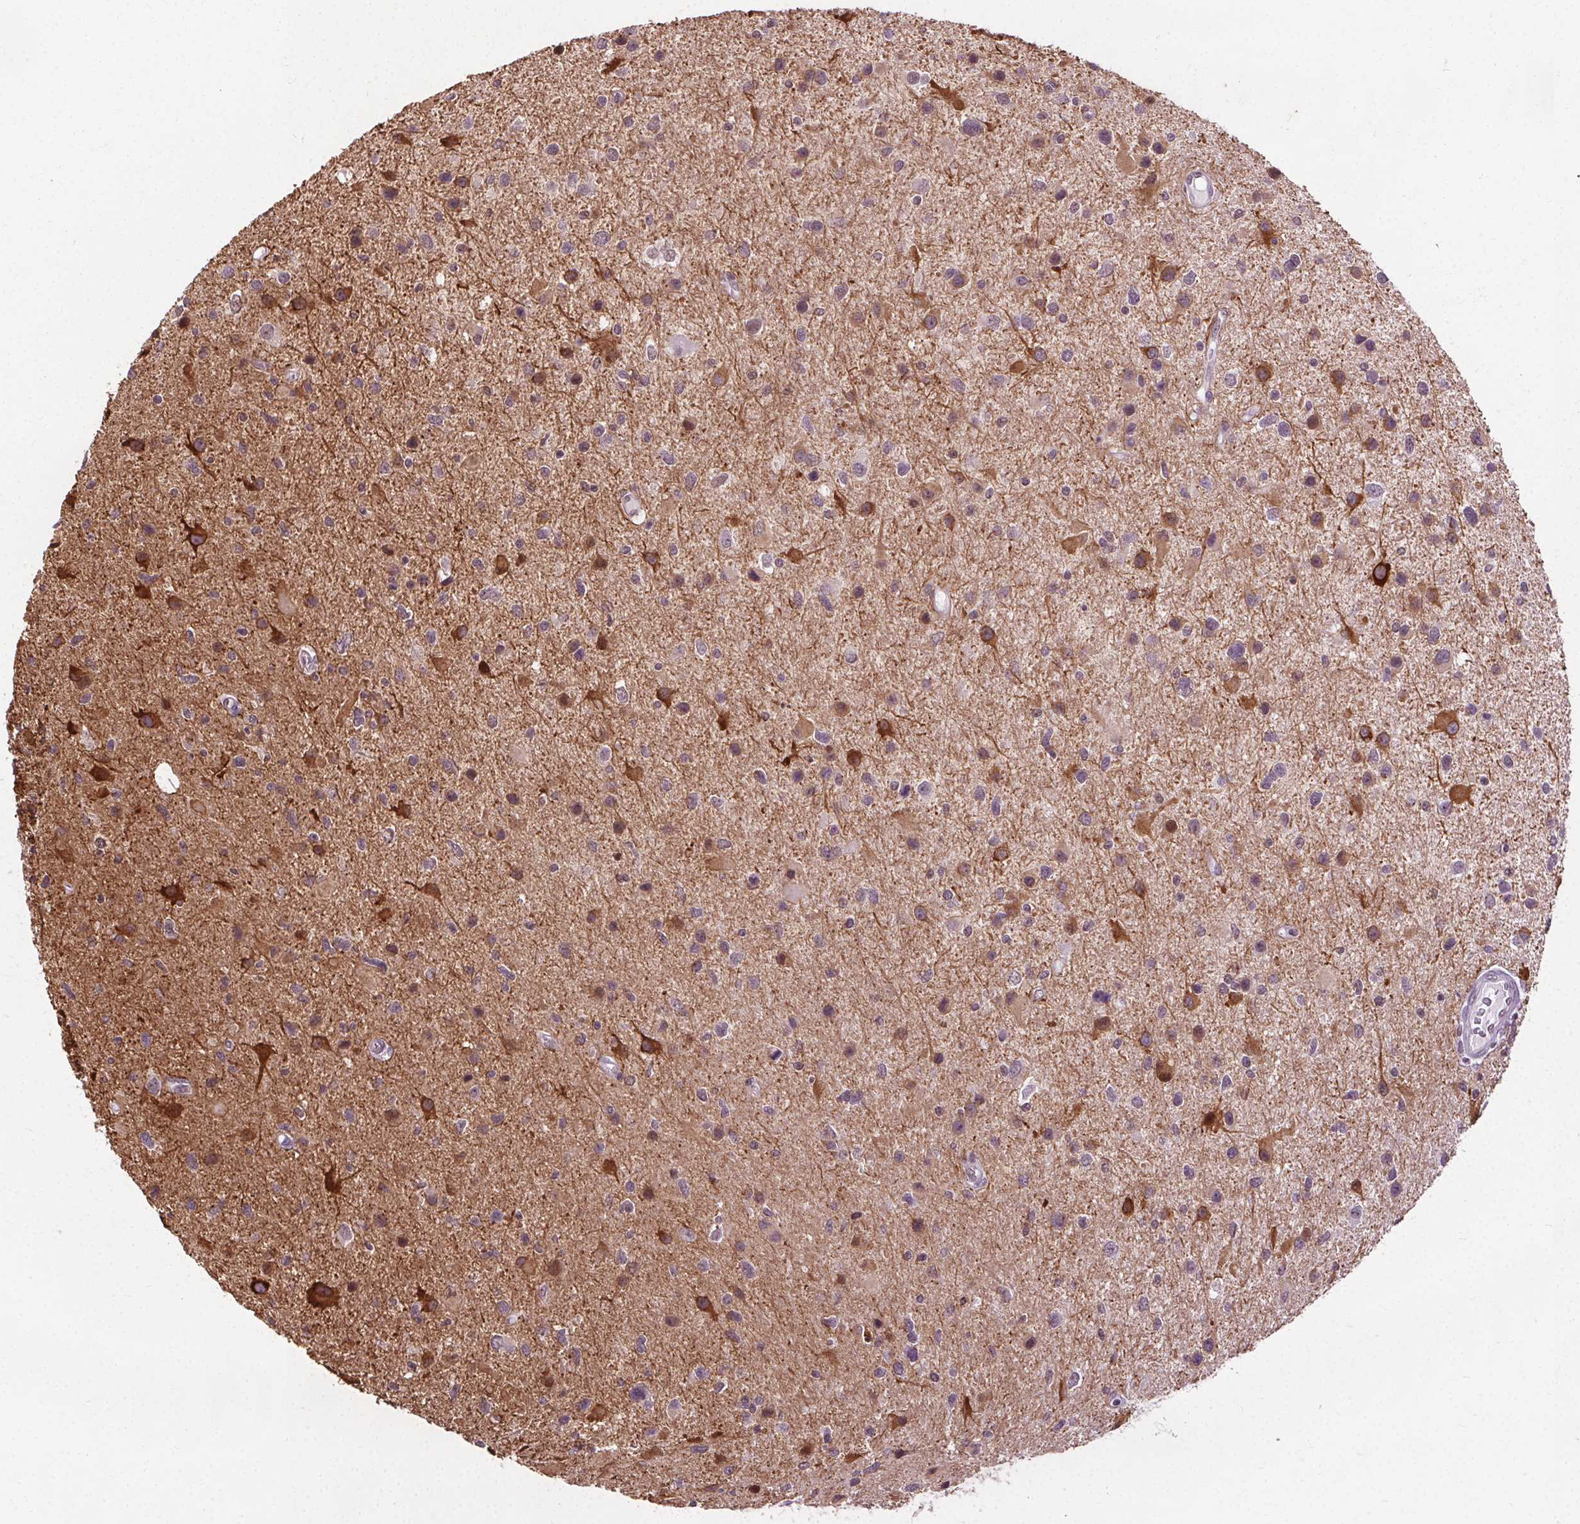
{"staining": {"intensity": "negative", "quantity": "none", "location": "none"}, "tissue": "glioma", "cell_type": "Tumor cells", "image_type": "cancer", "snomed": [{"axis": "morphology", "description": "Glioma, malignant, Low grade"}, {"axis": "topography", "description": "Brain"}], "caption": "Immunohistochemical staining of malignant glioma (low-grade) demonstrates no significant staining in tumor cells. (Brightfield microscopy of DAB IHC at high magnification).", "gene": "CEBPA", "patient": {"sex": "female", "age": 32}}